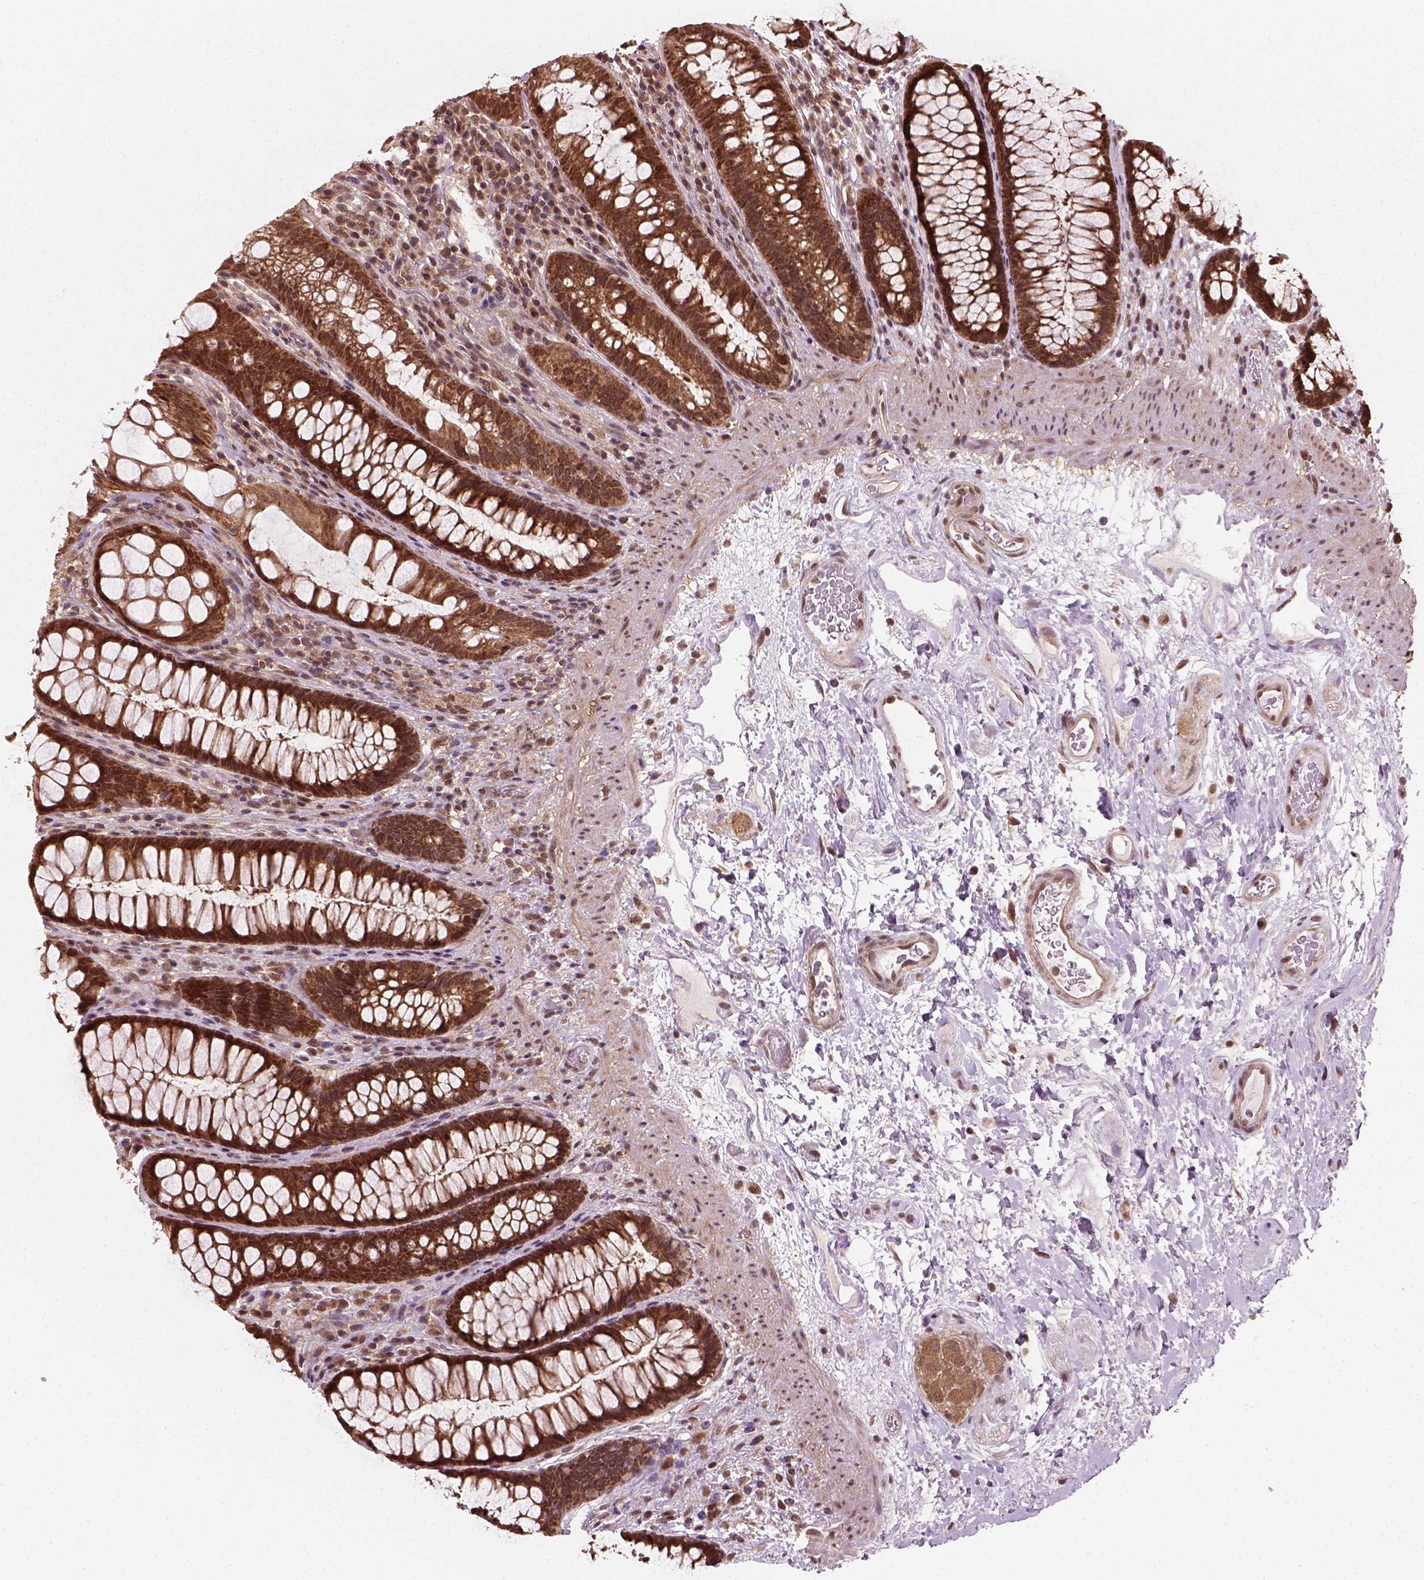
{"staining": {"intensity": "strong", "quantity": ">75%", "location": "cytoplasmic/membranous,nuclear"}, "tissue": "rectum", "cell_type": "Glandular cells", "image_type": "normal", "snomed": [{"axis": "morphology", "description": "Normal tissue, NOS"}, {"axis": "topography", "description": "Rectum"}], "caption": "Strong cytoplasmic/membranous,nuclear protein expression is seen in about >75% of glandular cells in rectum. Using DAB (3,3'-diaminobenzidine) (brown) and hematoxylin (blue) stains, captured at high magnification using brightfield microscopy.", "gene": "NUDT9", "patient": {"sex": "male", "age": 72}}